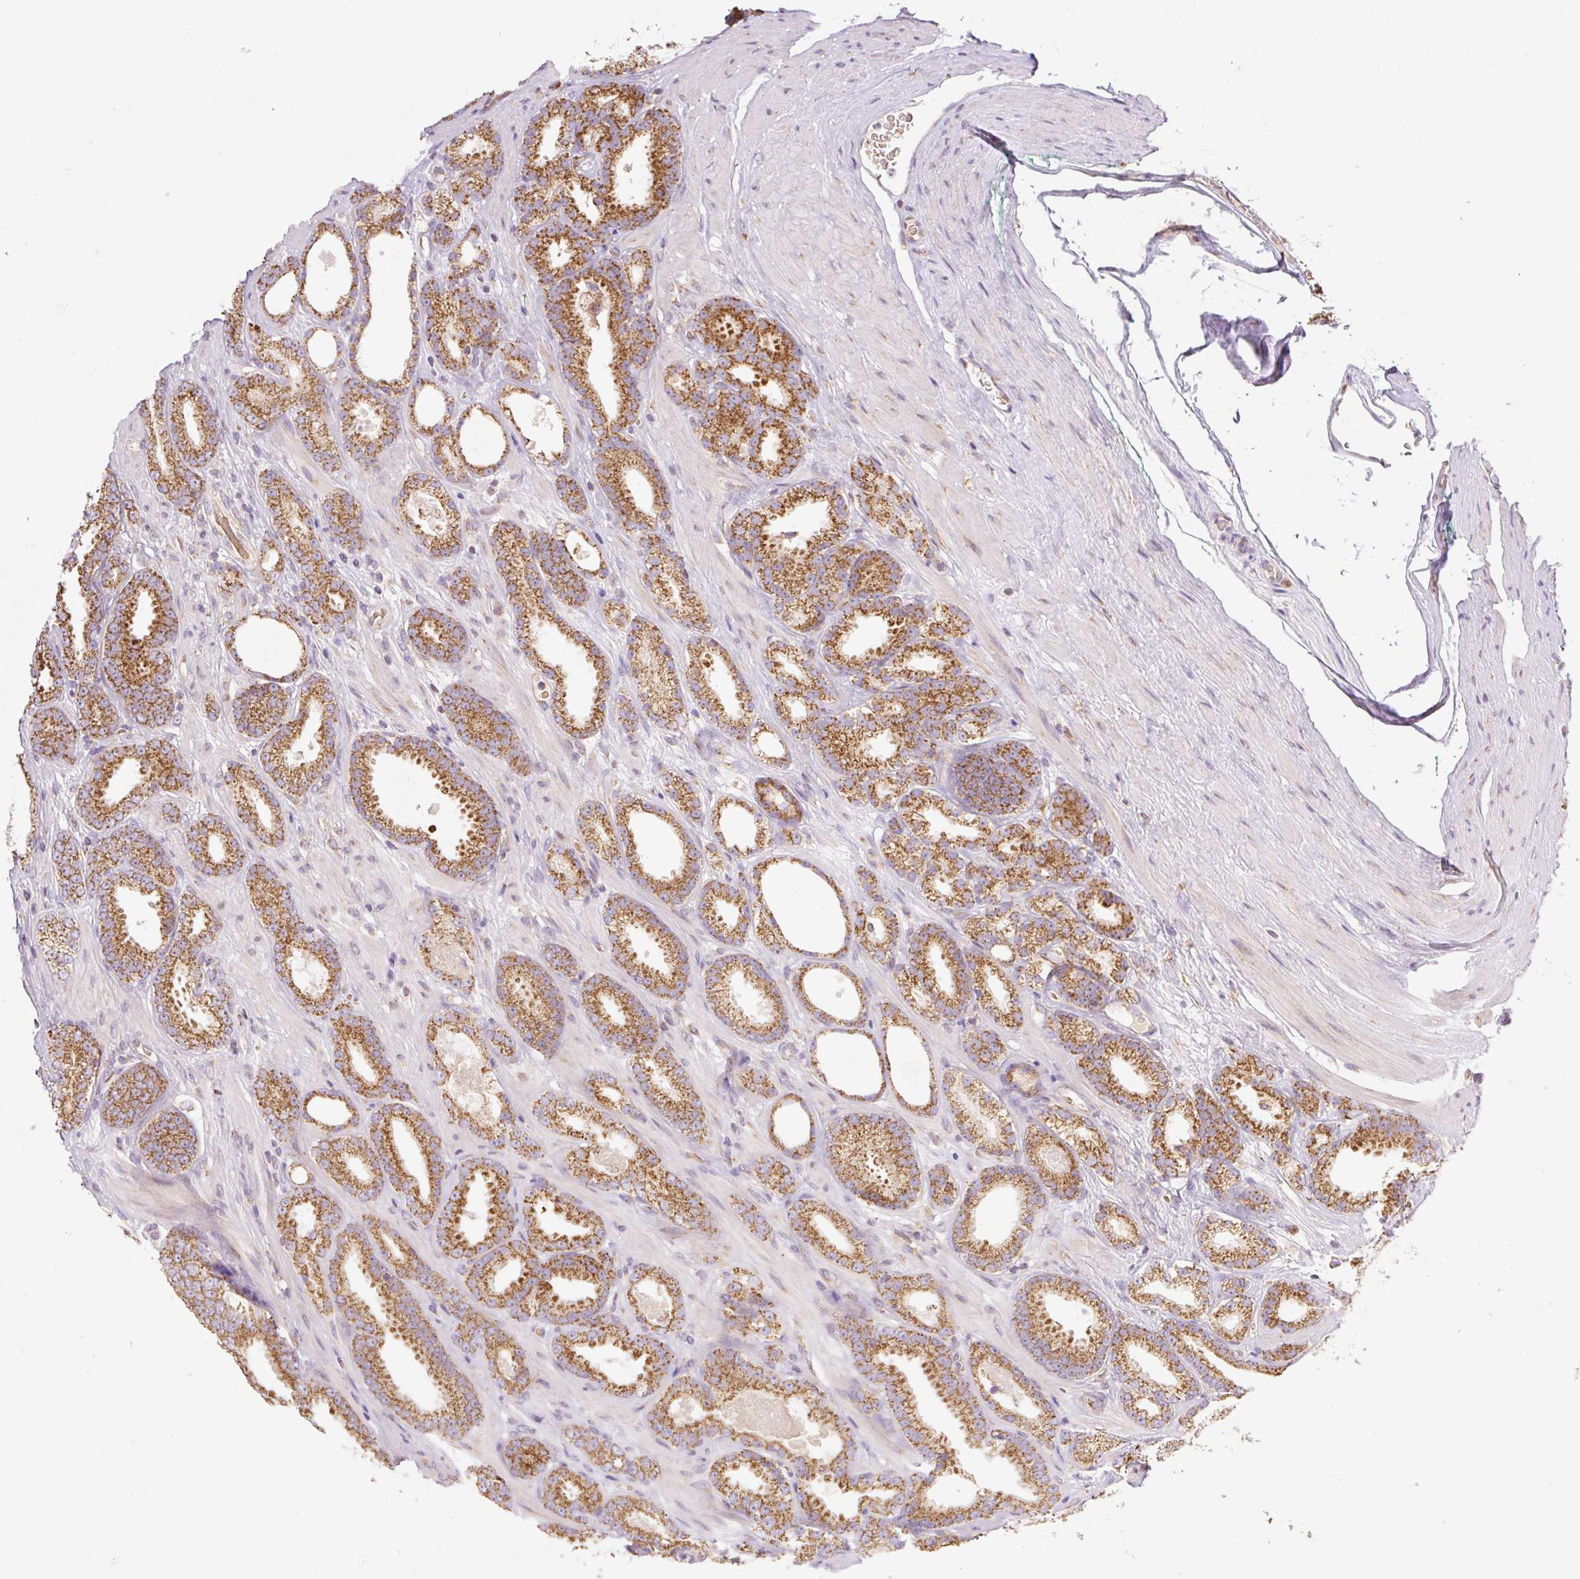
{"staining": {"intensity": "strong", "quantity": ">75%", "location": "cytoplasmic/membranous"}, "tissue": "prostate cancer", "cell_type": "Tumor cells", "image_type": "cancer", "snomed": [{"axis": "morphology", "description": "Adenocarcinoma, Low grade"}, {"axis": "topography", "description": "Prostate"}], "caption": "Immunohistochemistry (IHC) of adenocarcinoma (low-grade) (prostate) shows high levels of strong cytoplasmic/membranous expression in approximately >75% of tumor cells.", "gene": "GOSR2", "patient": {"sex": "male", "age": 61}}